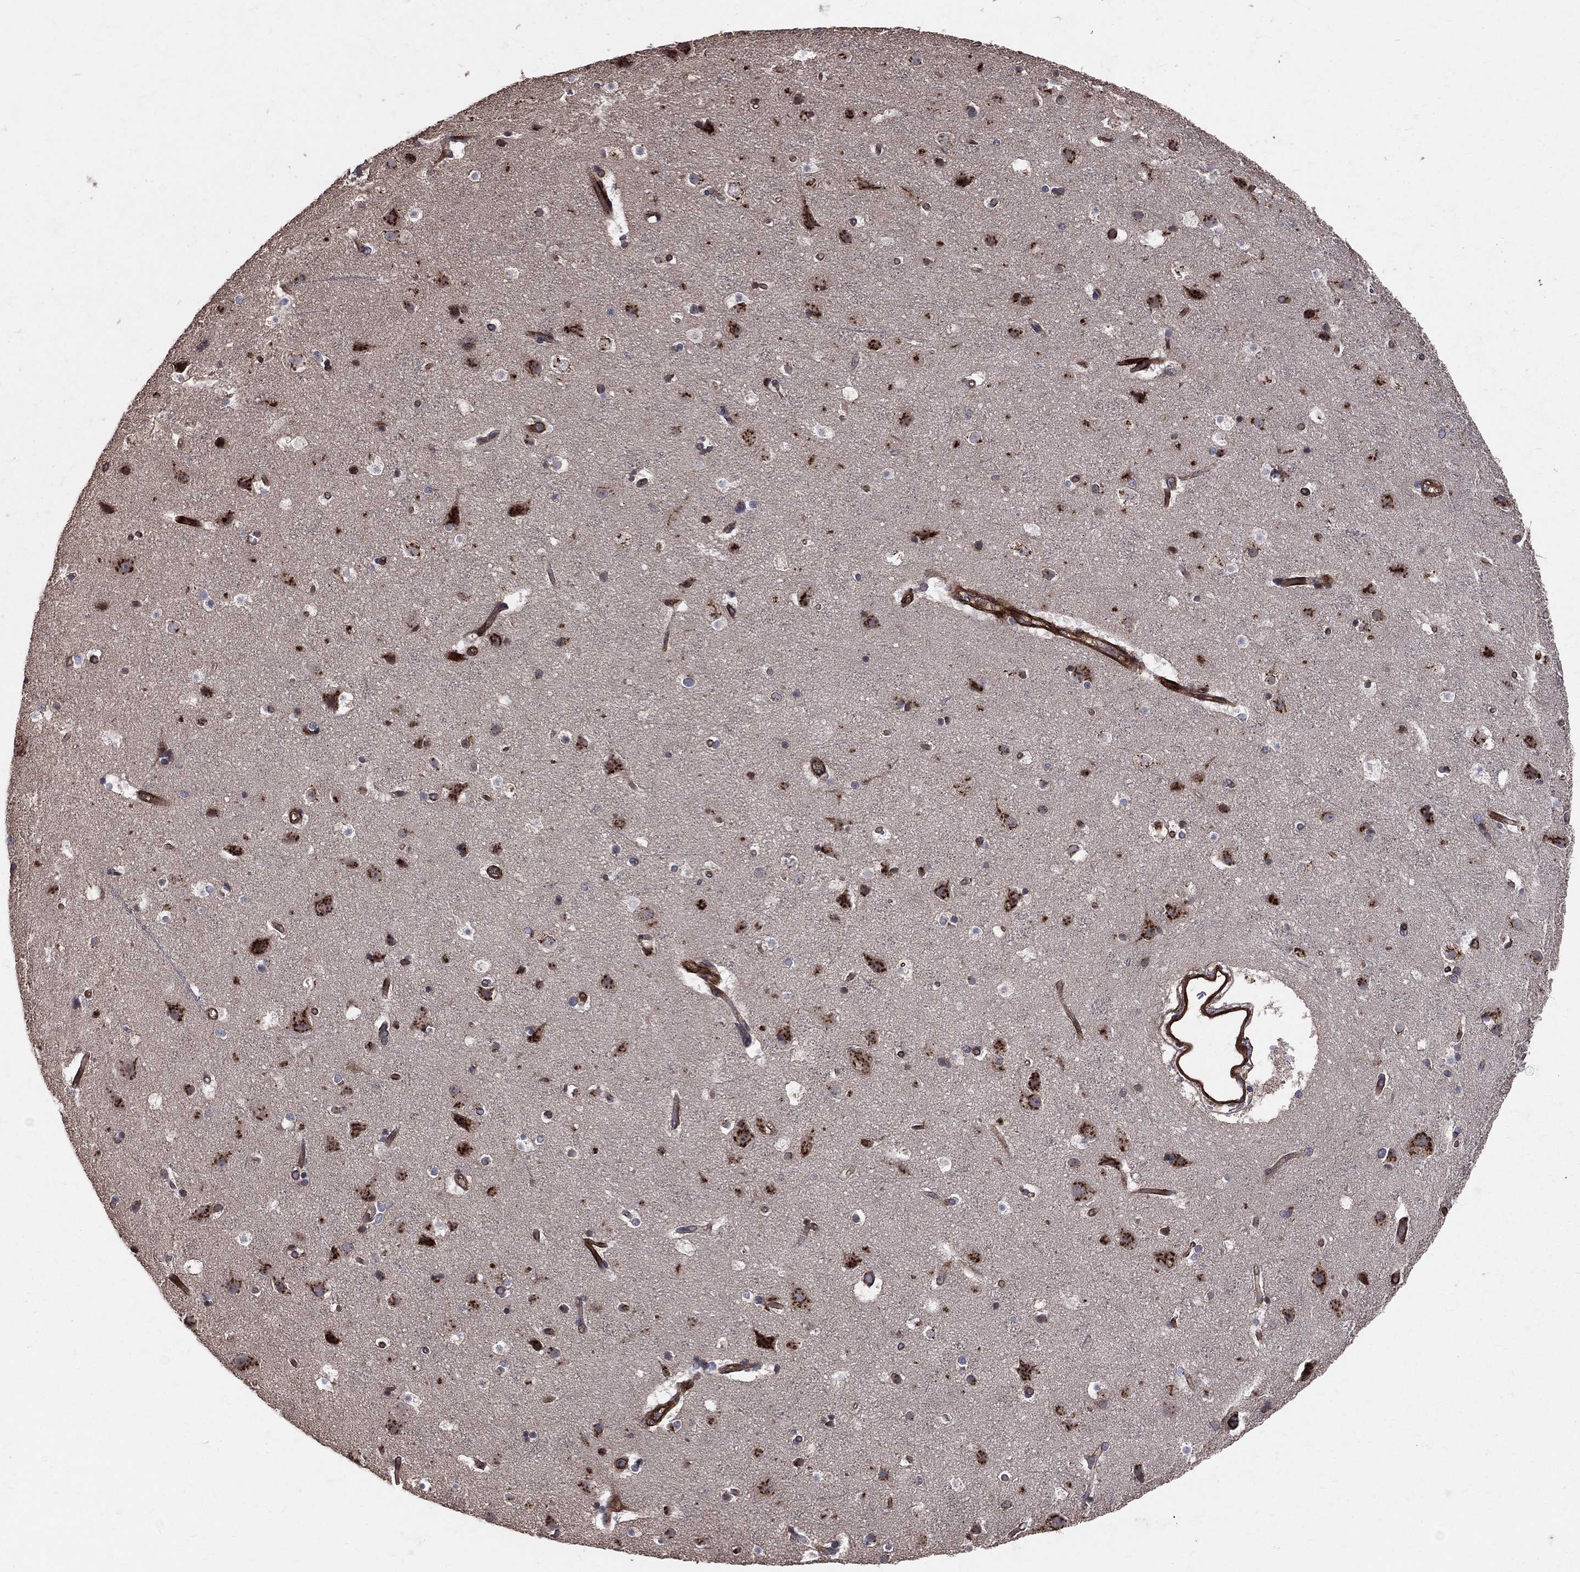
{"staining": {"intensity": "strong", "quantity": ">75%", "location": "cytoplasmic/membranous"}, "tissue": "cerebral cortex", "cell_type": "Endothelial cells", "image_type": "normal", "snomed": [{"axis": "morphology", "description": "Normal tissue, NOS"}, {"axis": "topography", "description": "Cerebral cortex"}], "caption": "Immunohistochemical staining of unremarkable cerebral cortex exhibits strong cytoplasmic/membranous protein positivity in approximately >75% of endothelial cells. (IHC, brightfield microscopy, high magnification).", "gene": "ENTPD1", "patient": {"sex": "female", "age": 52}}